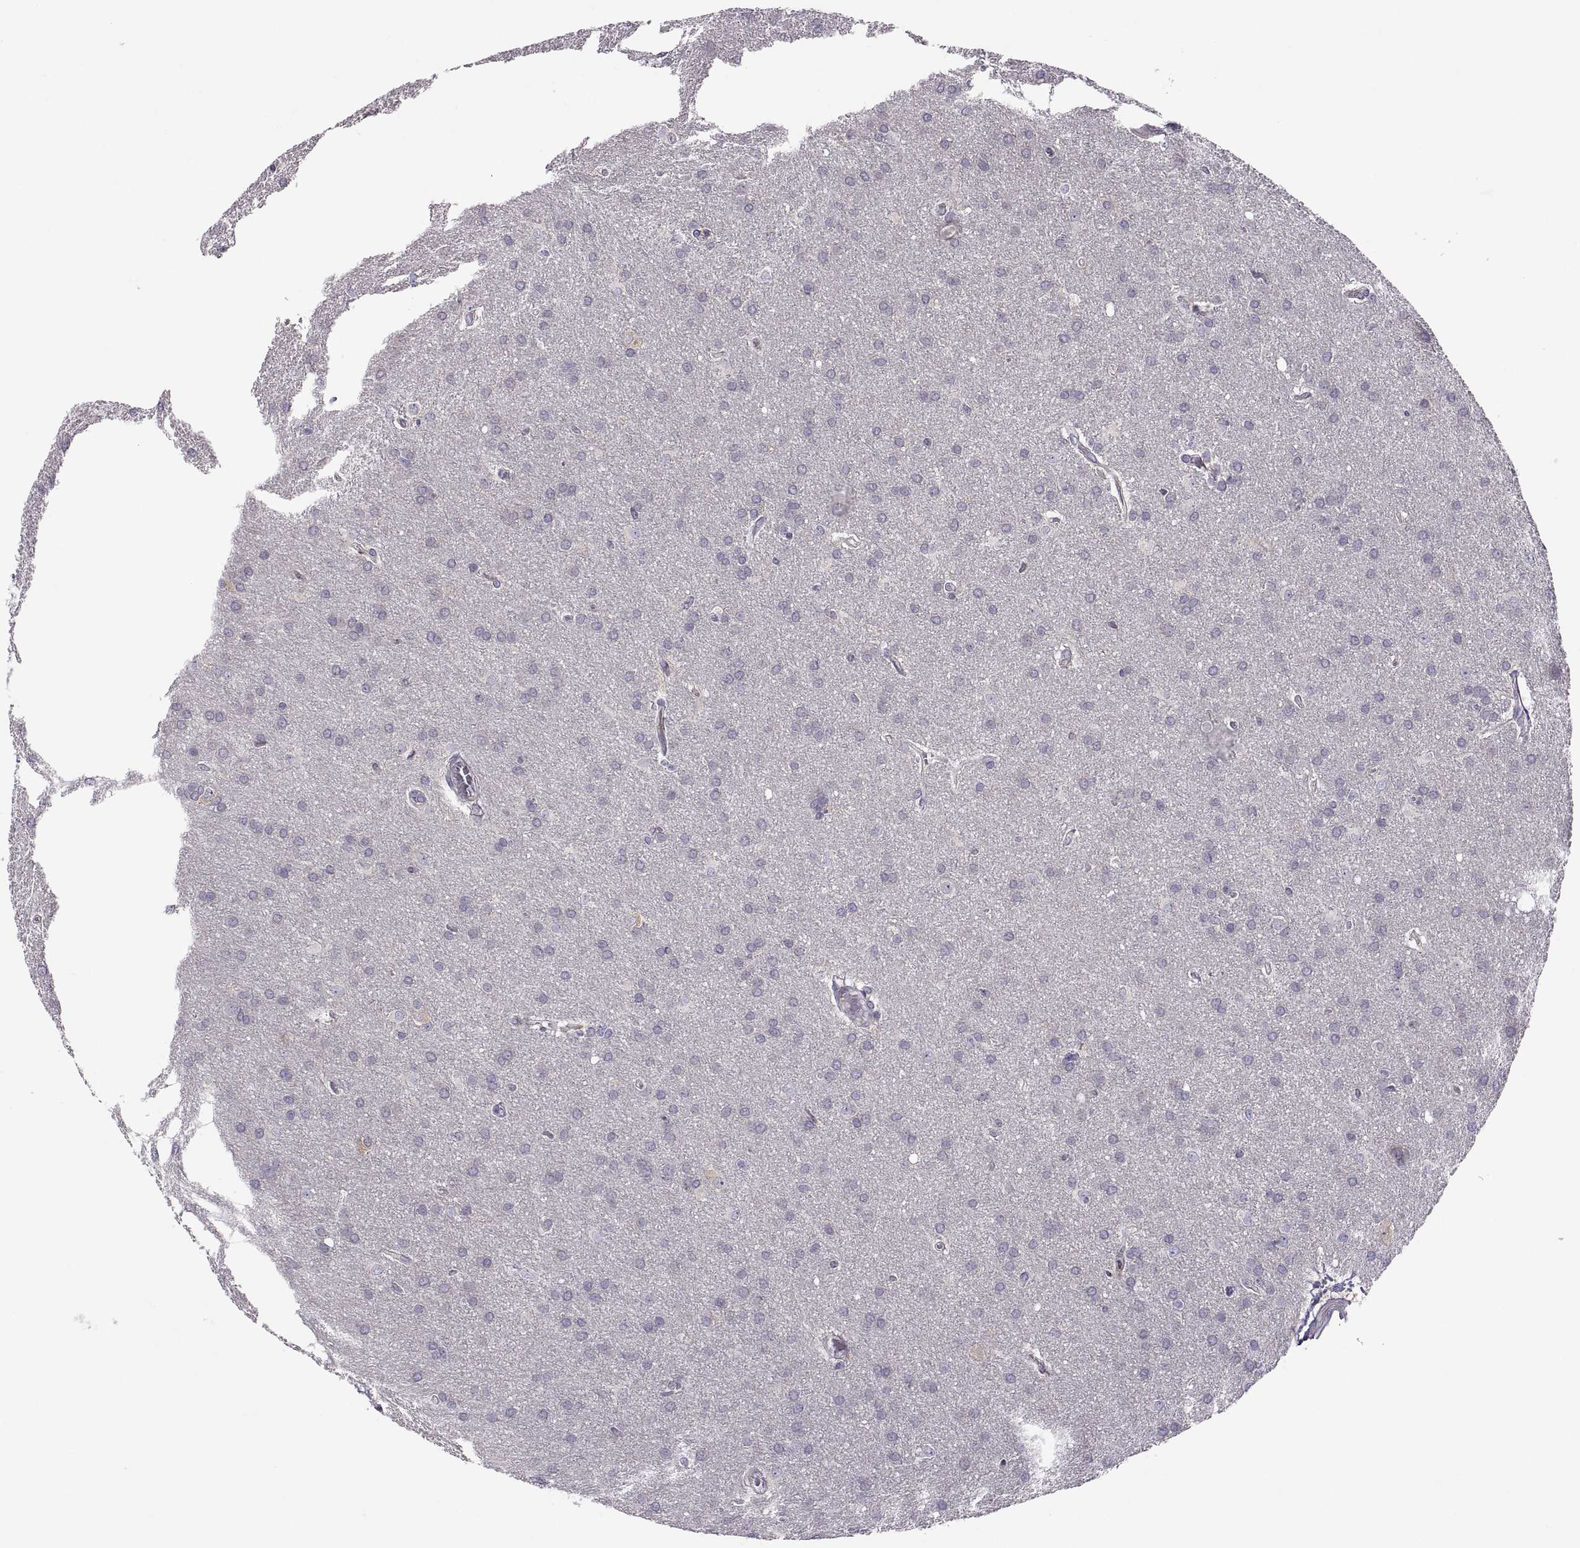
{"staining": {"intensity": "negative", "quantity": "none", "location": "none"}, "tissue": "glioma", "cell_type": "Tumor cells", "image_type": "cancer", "snomed": [{"axis": "morphology", "description": "Glioma, malignant, Low grade"}, {"axis": "topography", "description": "Brain"}], "caption": "Immunohistochemistry image of neoplastic tissue: human malignant glioma (low-grade) stained with DAB (3,3'-diaminobenzidine) exhibits no significant protein positivity in tumor cells.", "gene": "SPATA32", "patient": {"sex": "female", "age": 32}}